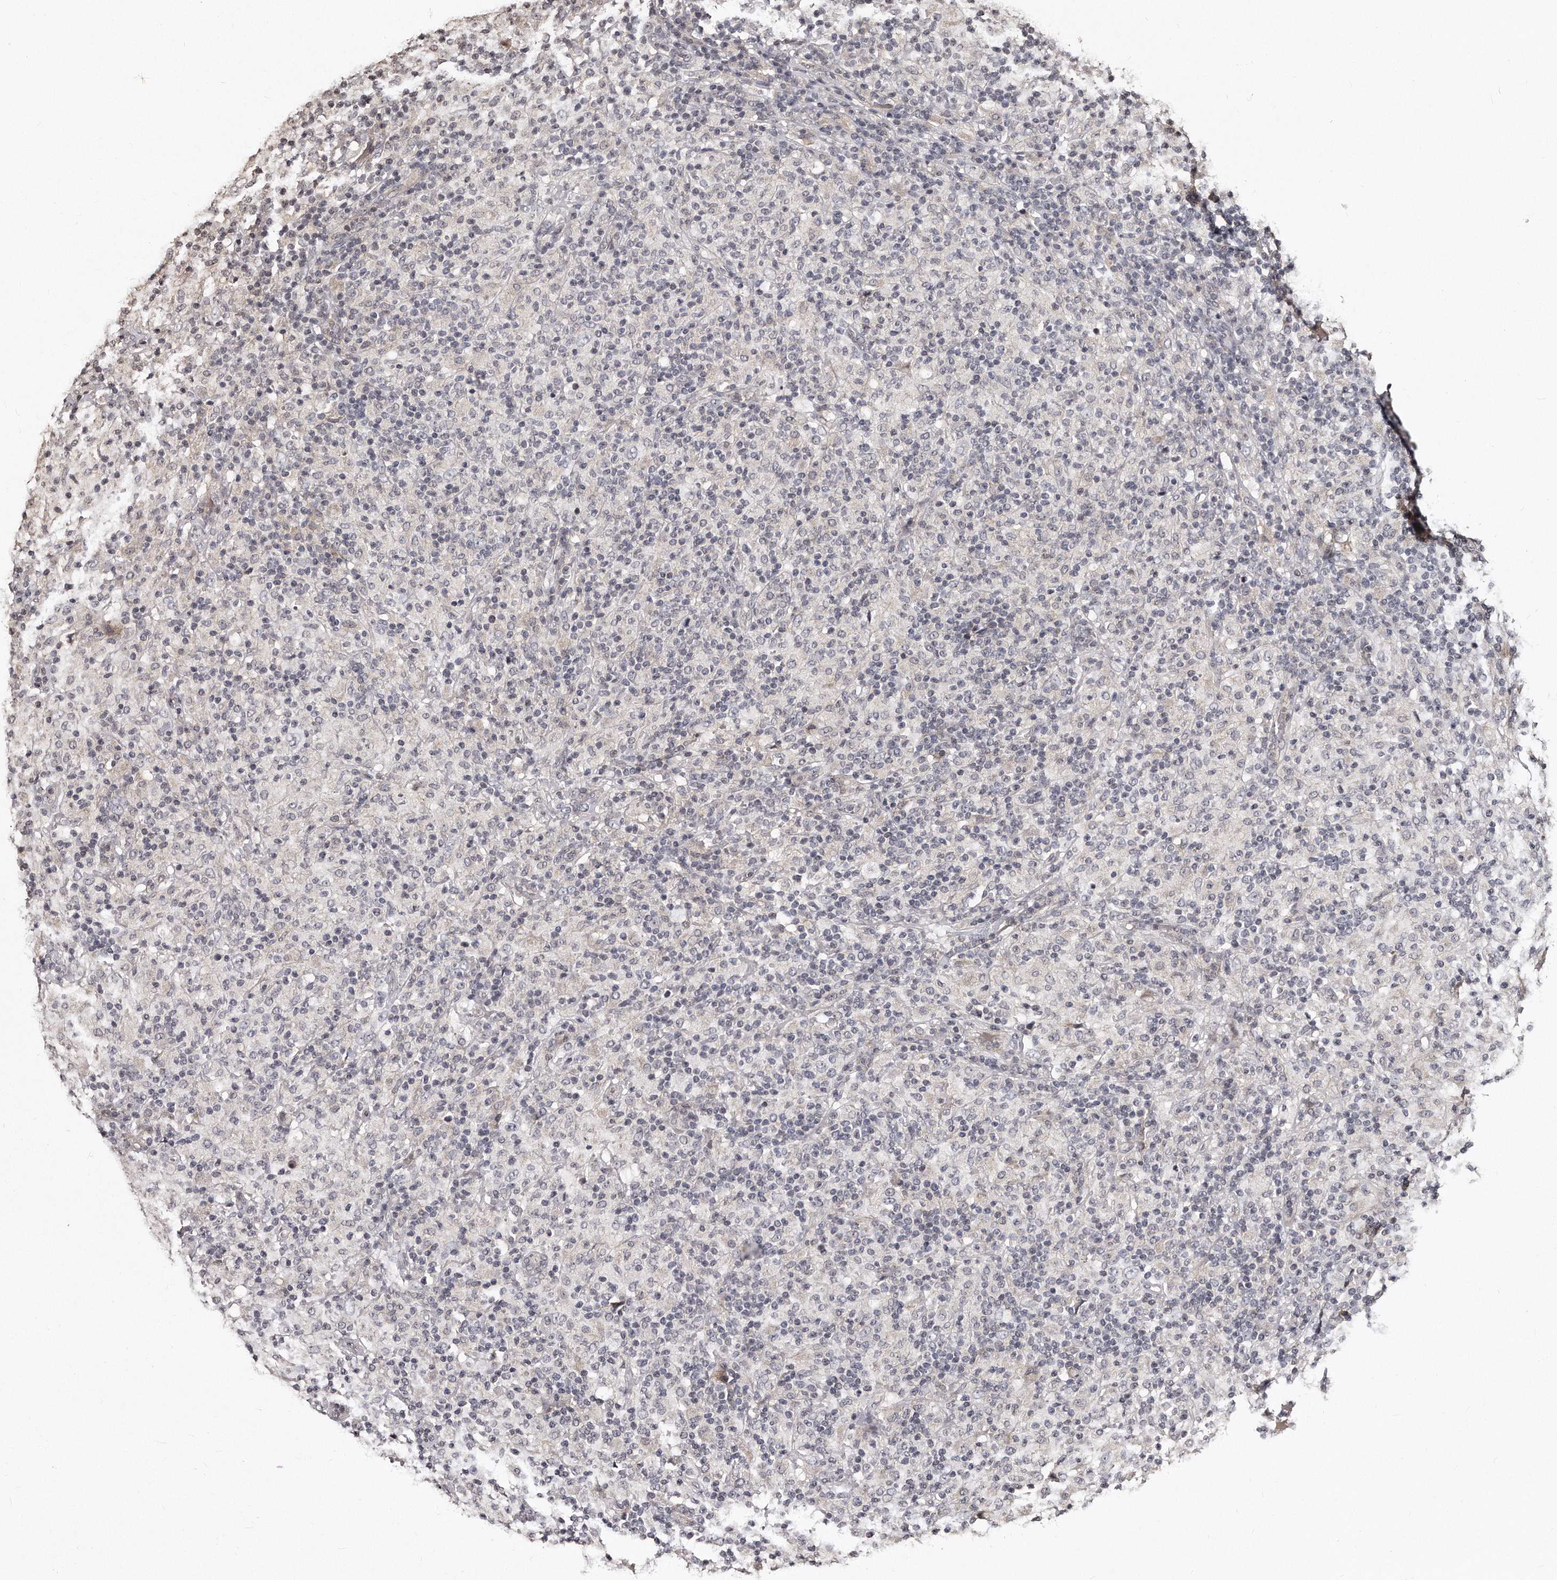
{"staining": {"intensity": "negative", "quantity": "none", "location": "none"}, "tissue": "lymphoma", "cell_type": "Tumor cells", "image_type": "cancer", "snomed": [{"axis": "morphology", "description": "Hodgkin's disease, NOS"}, {"axis": "topography", "description": "Lymph node"}], "caption": "The immunohistochemistry image has no significant positivity in tumor cells of lymphoma tissue. (Immunohistochemistry (ihc), brightfield microscopy, high magnification).", "gene": "TSHR", "patient": {"sex": "male", "age": 70}}